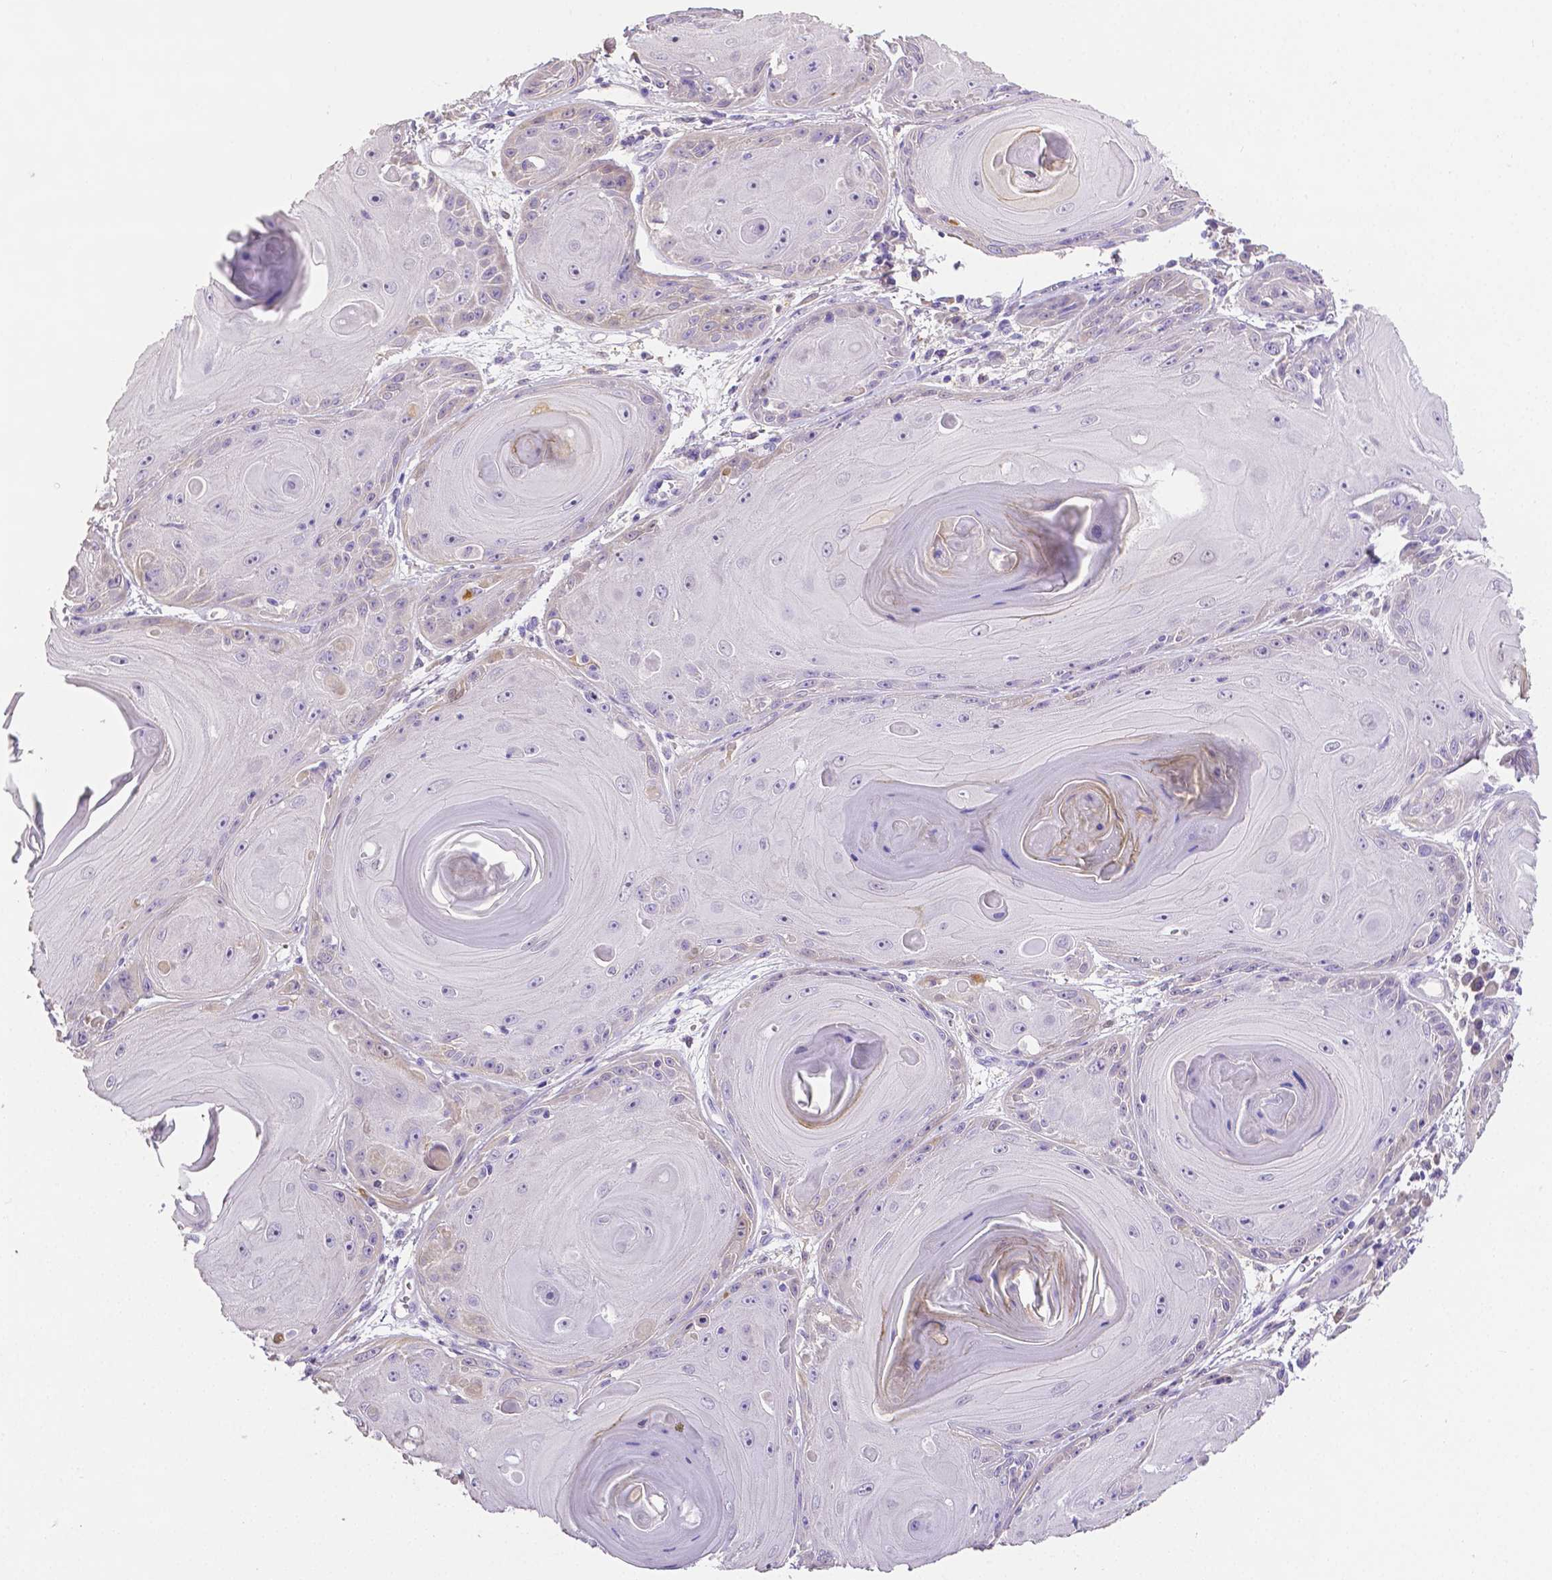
{"staining": {"intensity": "negative", "quantity": "none", "location": "none"}, "tissue": "skin cancer", "cell_type": "Tumor cells", "image_type": "cancer", "snomed": [{"axis": "morphology", "description": "Squamous cell carcinoma, NOS"}, {"axis": "topography", "description": "Skin"}, {"axis": "topography", "description": "Vulva"}], "caption": "Tumor cells show no significant expression in skin cancer (squamous cell carcinoma). (Immunohistochemistry, brightfield microscopy, high magnification).", "gene": "NXPH2", "patient": {"sex": "female", "age": 85}}